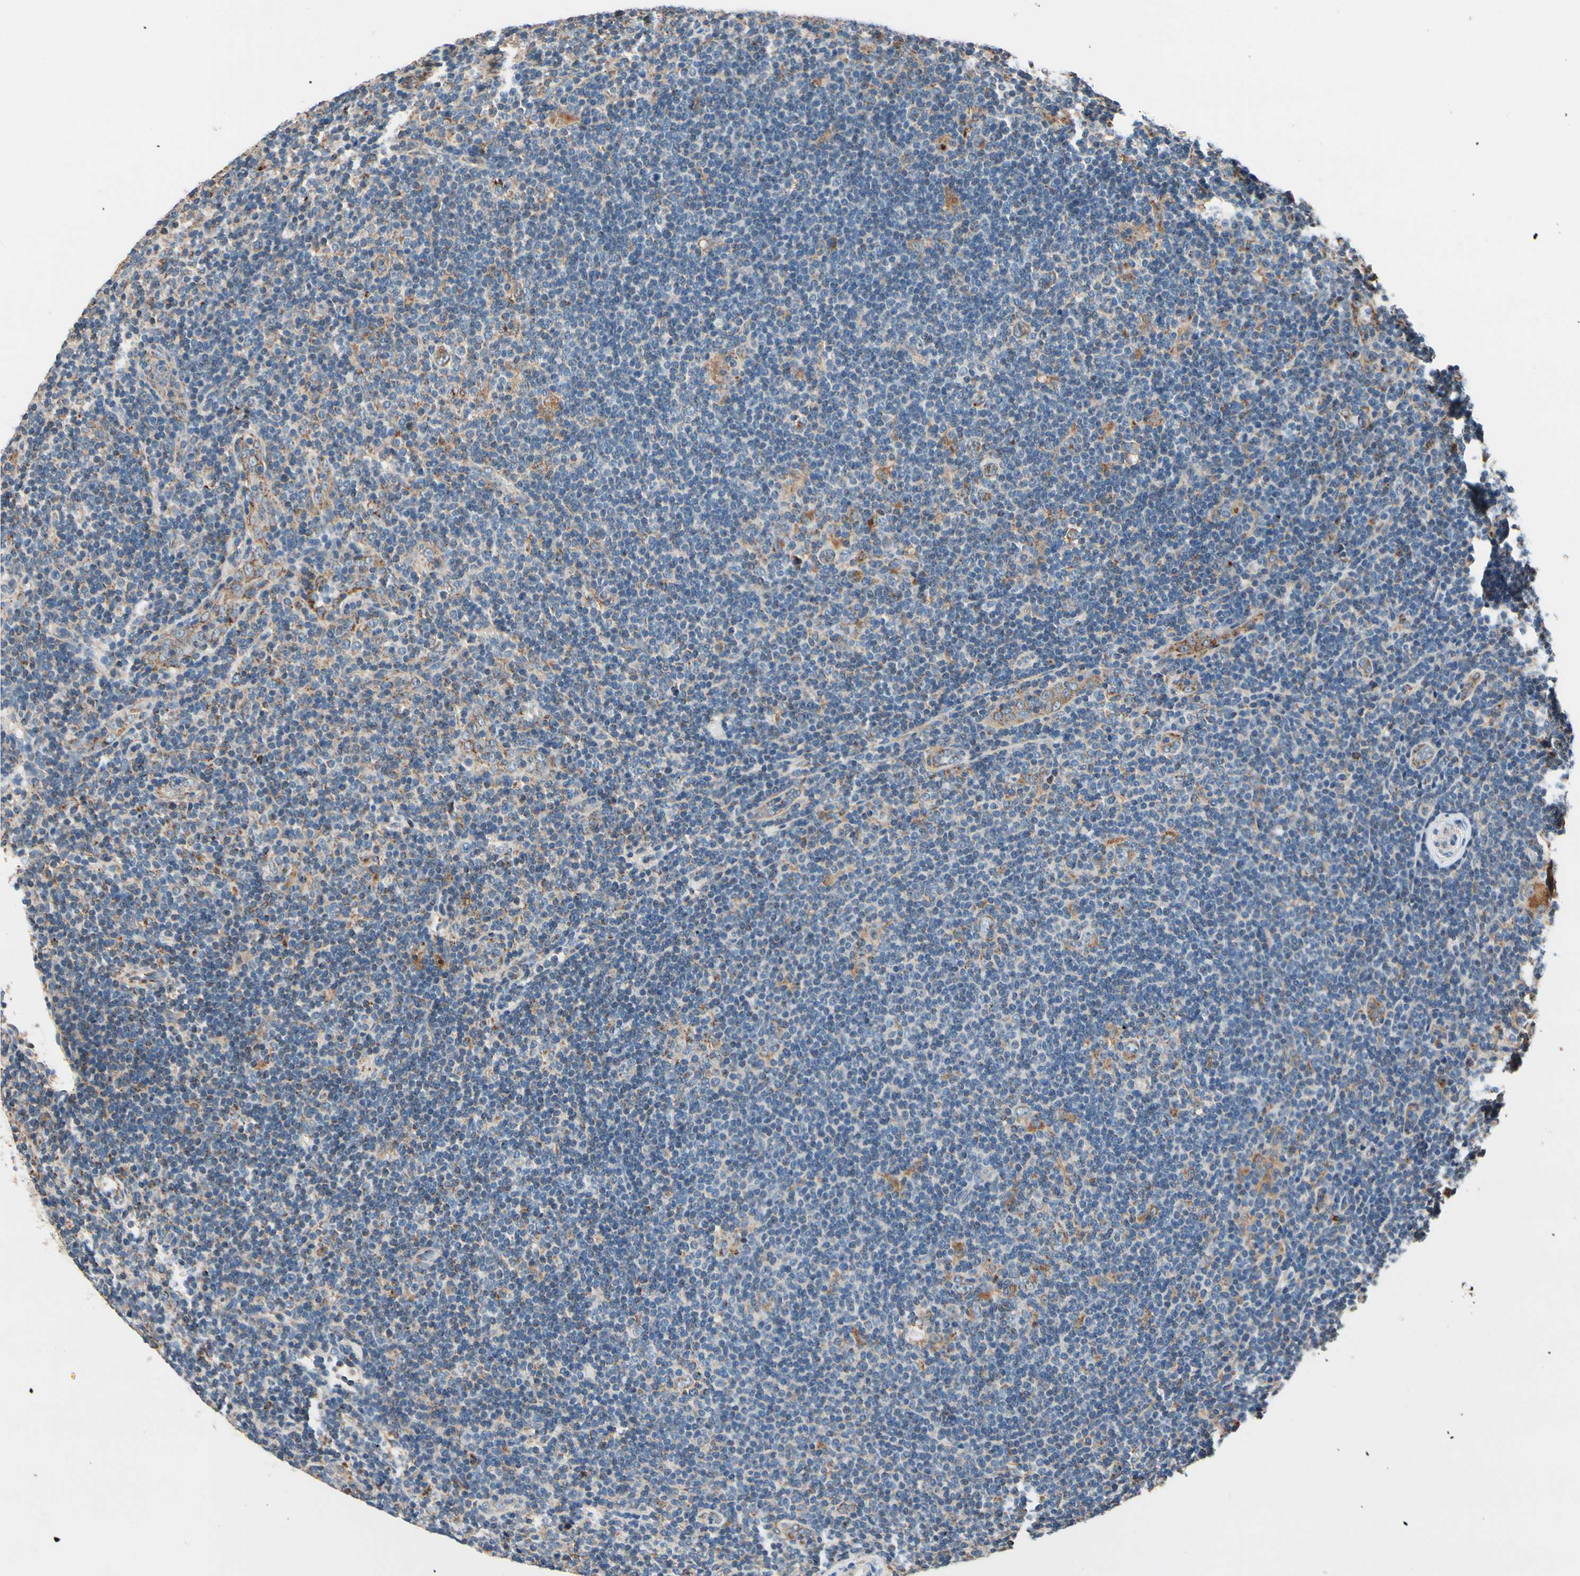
{"staining": {"intensity": "moderate", "quantity": ">75%", "location": "cytoplasmic/membranous"}, "tissue": "lymphoma", "cell_type": "Tumor cells", "image_type": "cancer", "snomed": [{"axis": "morphology", "description": "Hodgkin's disease, NOS"}, {"axis": "topography", "description": "Lymph node"}], "caption": "High-power microscopy captured an immunohistochemistry (IHC) histopathology image of Hodgkin's disease, revealing moderate cytoplasmic/membranous positivity in about >75% of tumor cells. Immunohistochemistry (ihc) stains the protein in brown and the nuclei are stained blue.", "gene": "TMEM176A", "patient": {"sex": "female", "age": 57}}